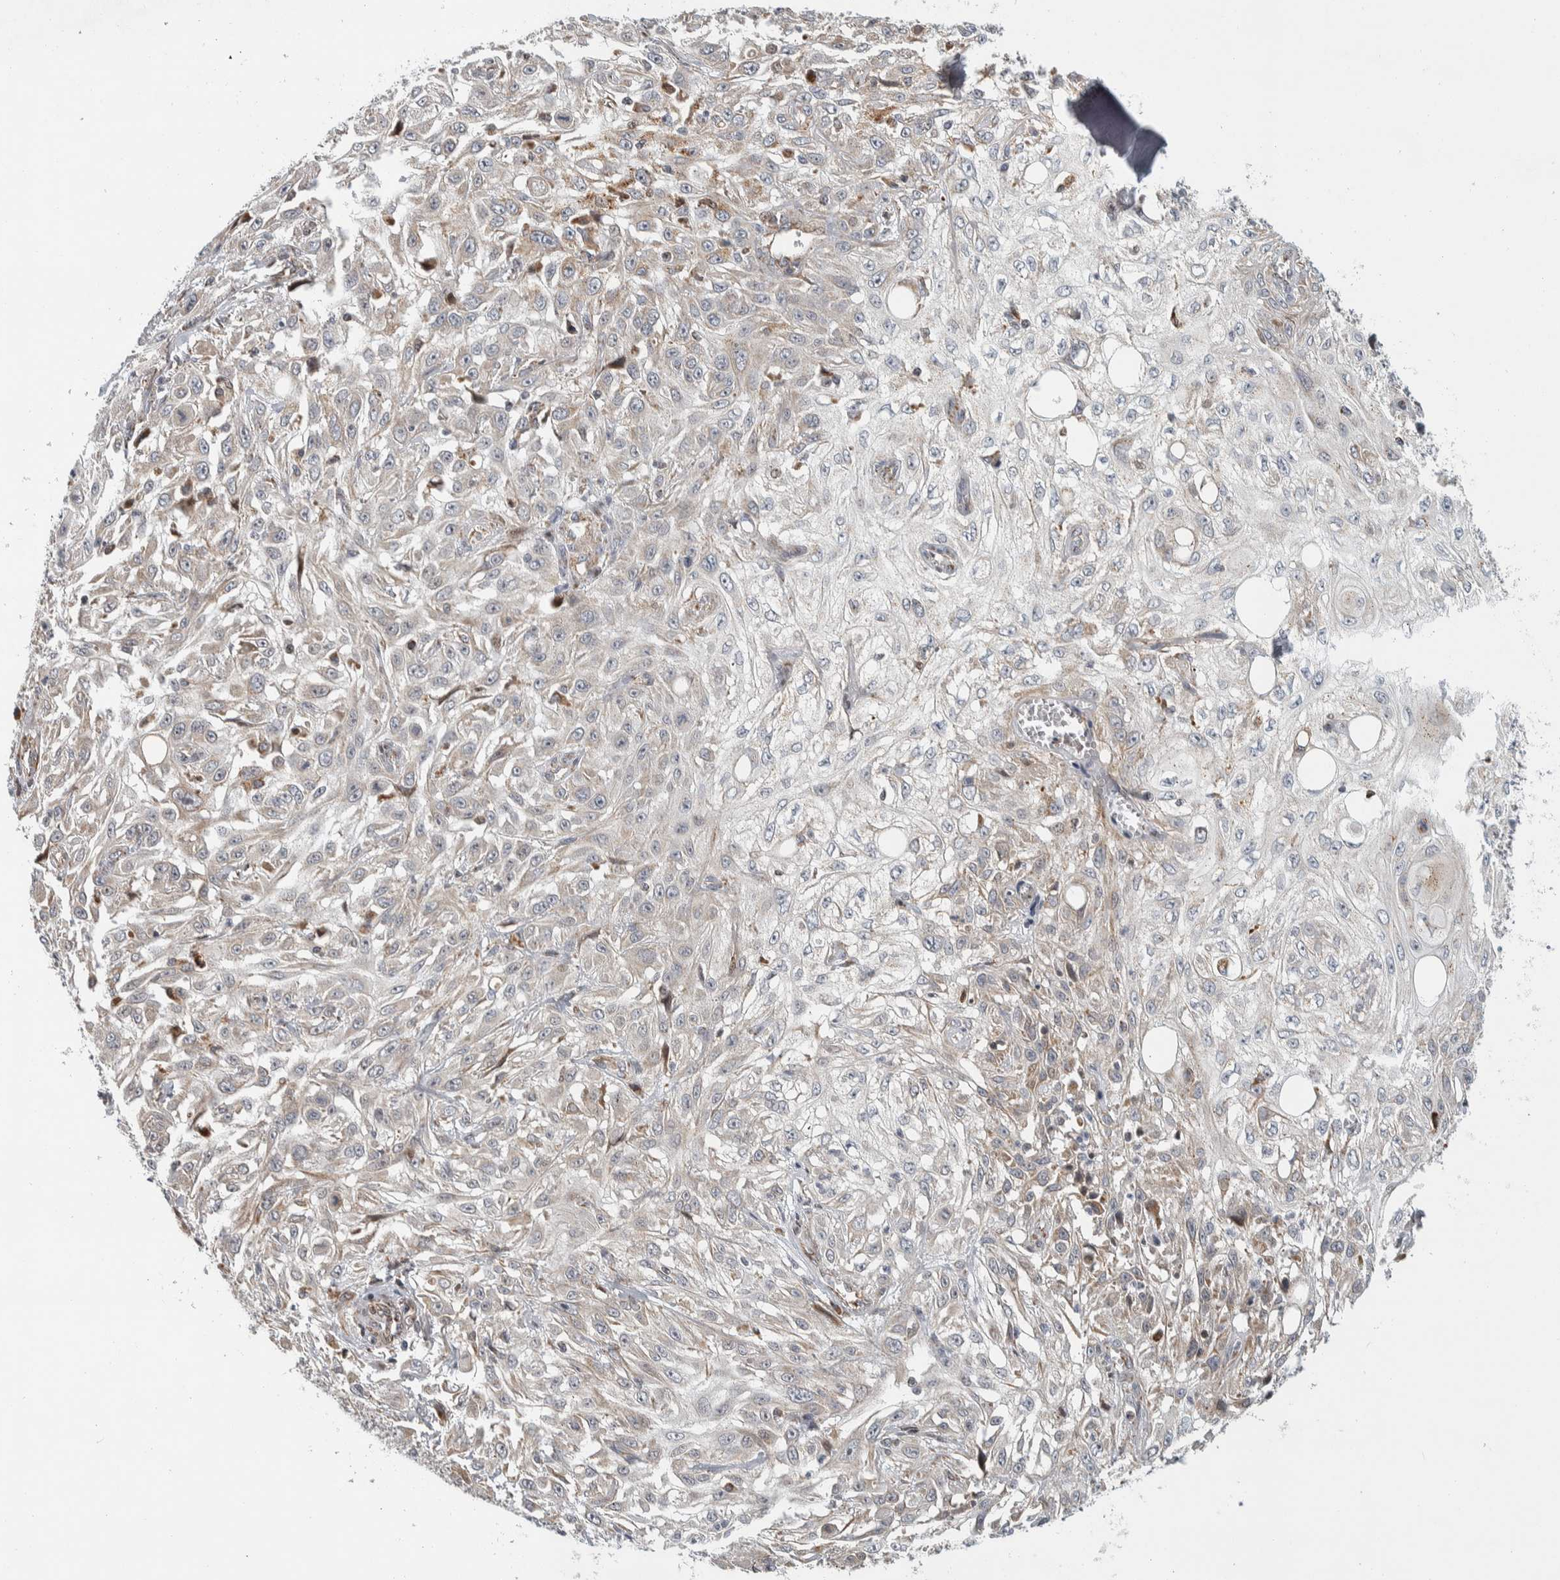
{"staining": {"intensity": "weak", "quantity": "<25%", "location": "cytoplasmic/membranous"}, "tissue": "skin cancer", "cell_type": "Tumor cells", "image_type": "cancer", "snomed": [{"axis": "morphology", "description": "Squamous cell carcinoma, NOS"}, {"axis": "topography", "description": "Skin"}], "caption": "High magnification brightfield microscopy of skin cancer (squamous cell carcinoma) stained with DAB (3,3'-diaminobenzidine) (brown) and counterstained with hematoxylin (blue): tumor cells show no significant positivity. (Stains: DAB (3,3'-diaminobenzidine) IHC with hematoxylin counter stain, Microscopy: brightfield microscopy at high magnification).", "gene": "AFP", "patient": {"sex": "male", "age": 75}}